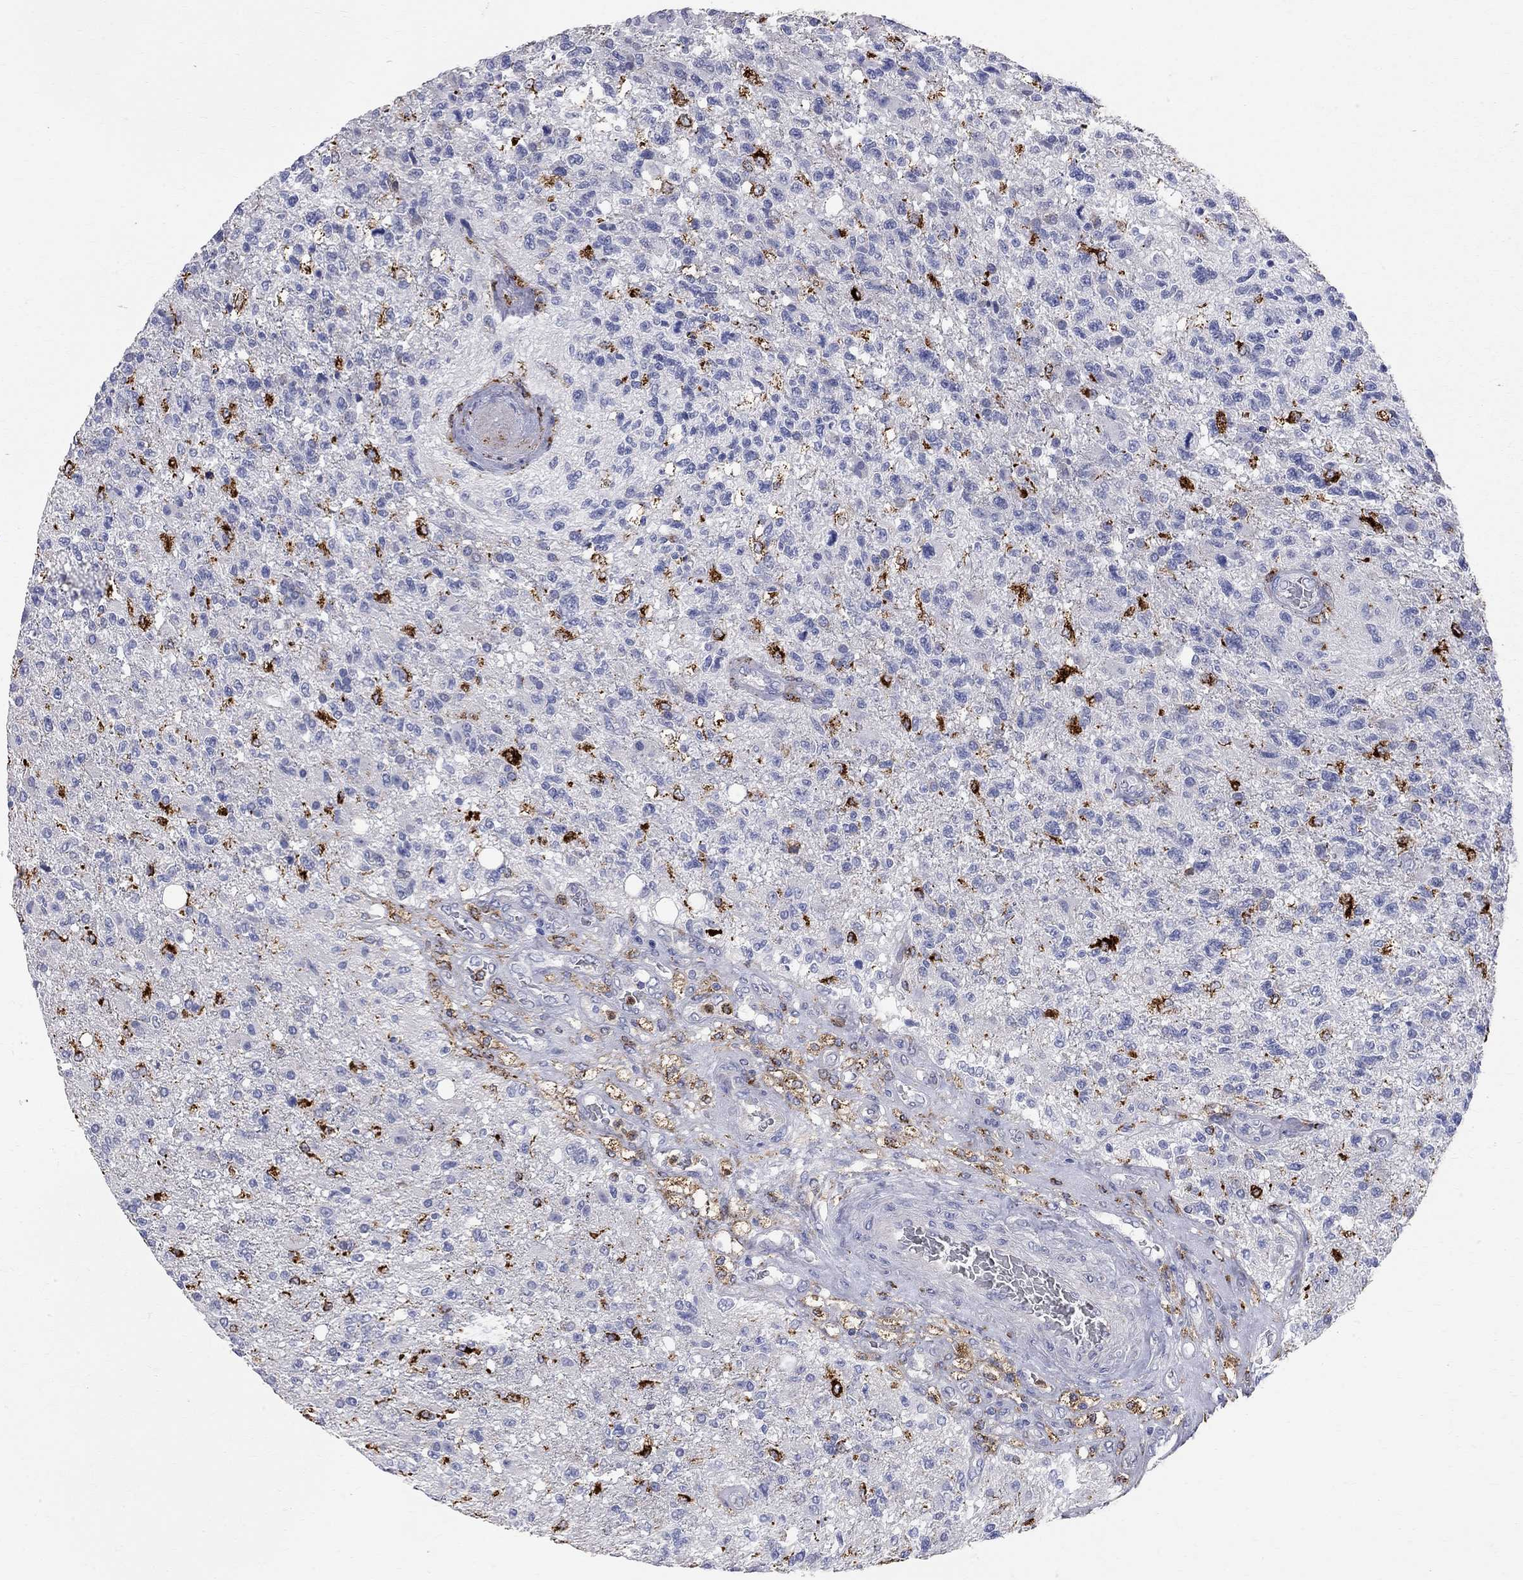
{"staining": {"intensity": "strong", "quantity": "<25%", "location": "cytoplasmic/membranous"}, "tissue": "glioma", "cell_type": "Tumor cells", "image_type": "cancer", "snomed": [{"axis": "morphology", "description": "Glioma, malignant, High grade"}, {"axis": "topography", "description": "Brain"}], "caption": "A medium amount of strong cytoplasmic/membranous positivity is seen in approximately <25% of tumor cells in malignant high-grade glioma tissue.", "gene": "ACSL1", "patient": {"sex": "male", "age": 56}}